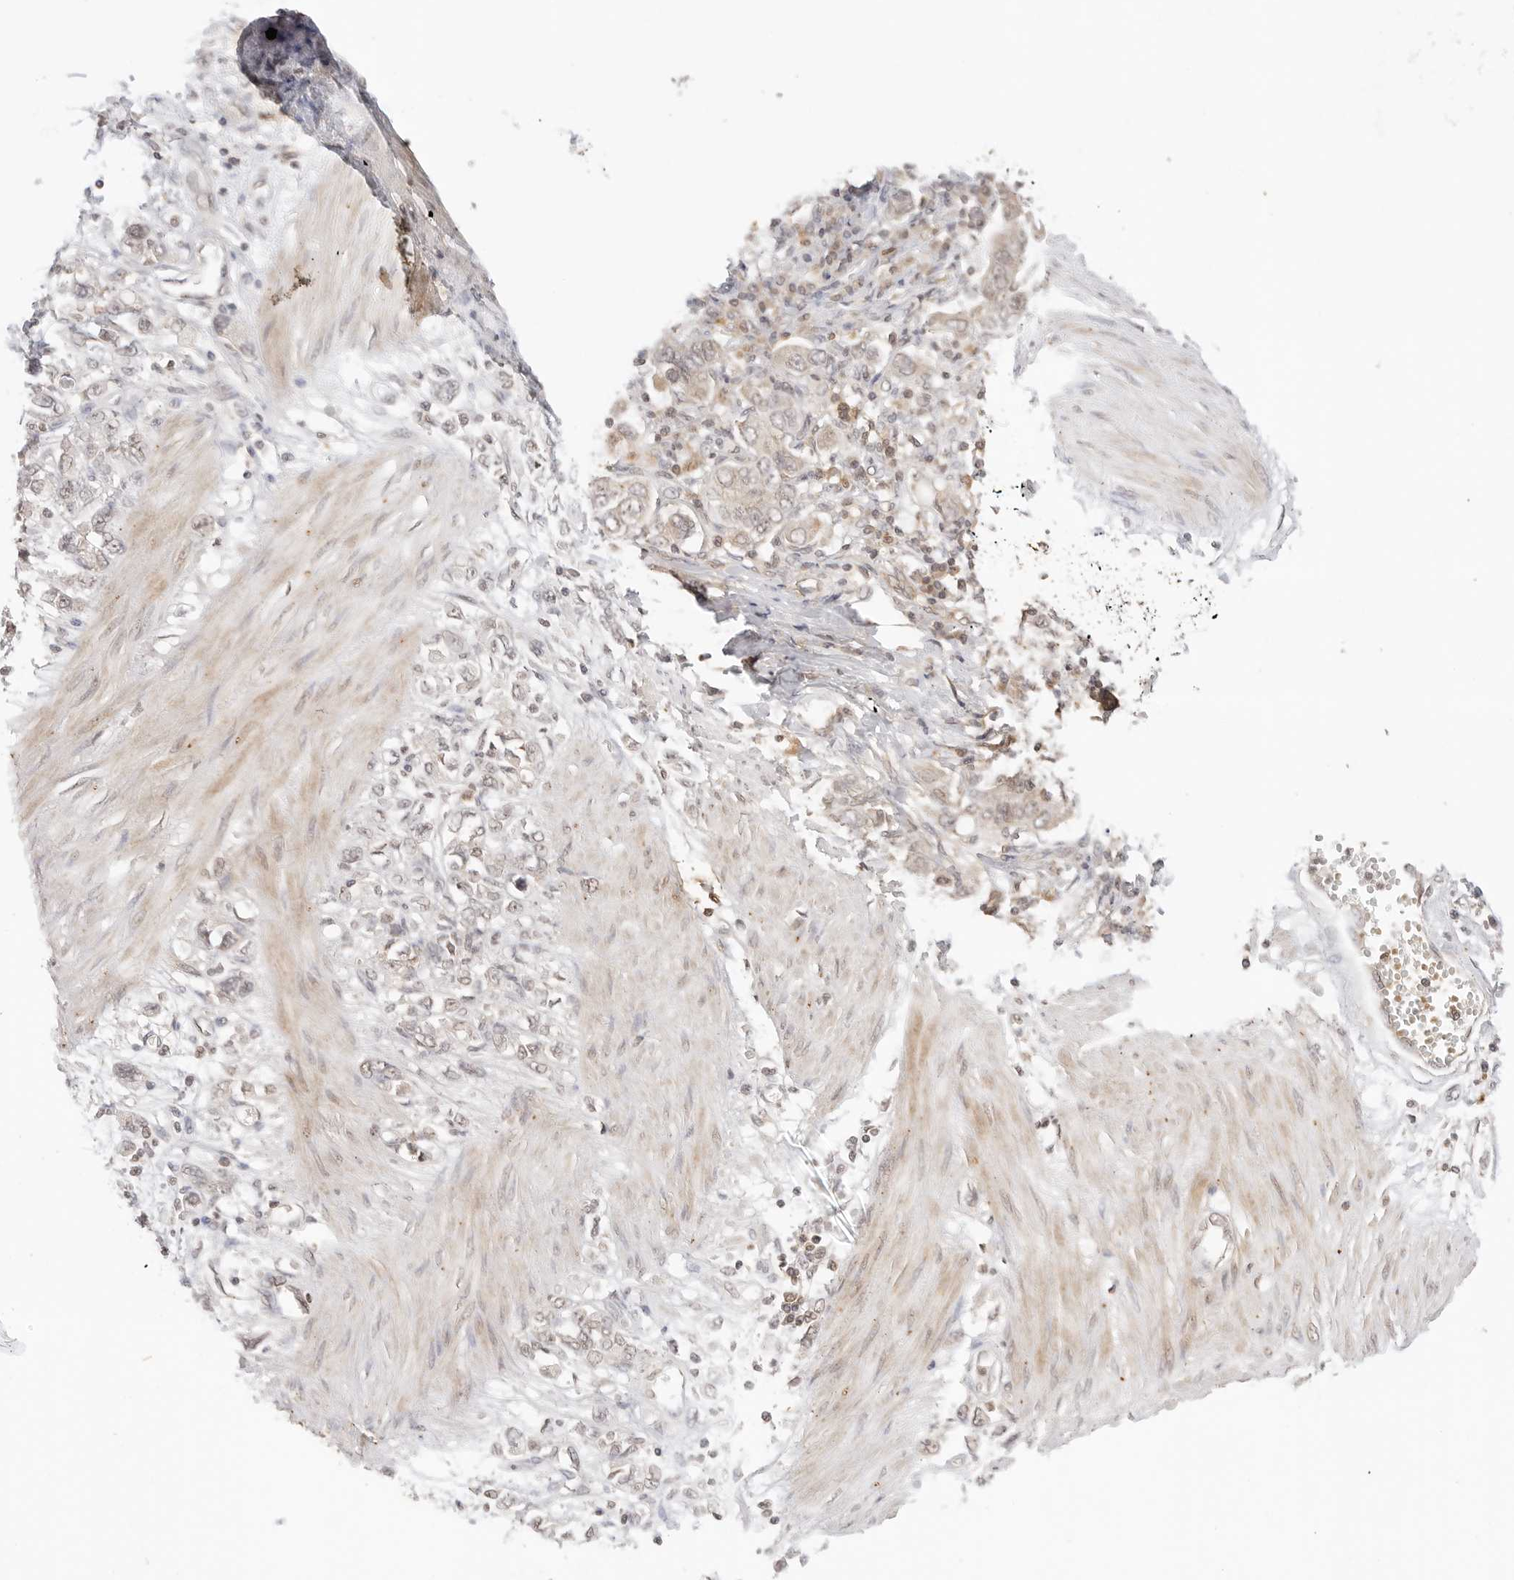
{"staining": {"intensity": "negative", "quantity": "none", "location": "none"}, "tissue": "stomach cancer", "cell_type": "Tumor cells", "image_type": "cancer", "snomed": [{"axis": "morphology", "description": "Adenocarcinoma, NOS"}, {"axis": "topography", "description": "Stomach"}], "caption": "An IHC micrograph of stomach cancer is shown. There is no staining in tumor cells of stomach cancer.", "gene": "GPR34", "patient": {"sex": "female", "age": 76}}